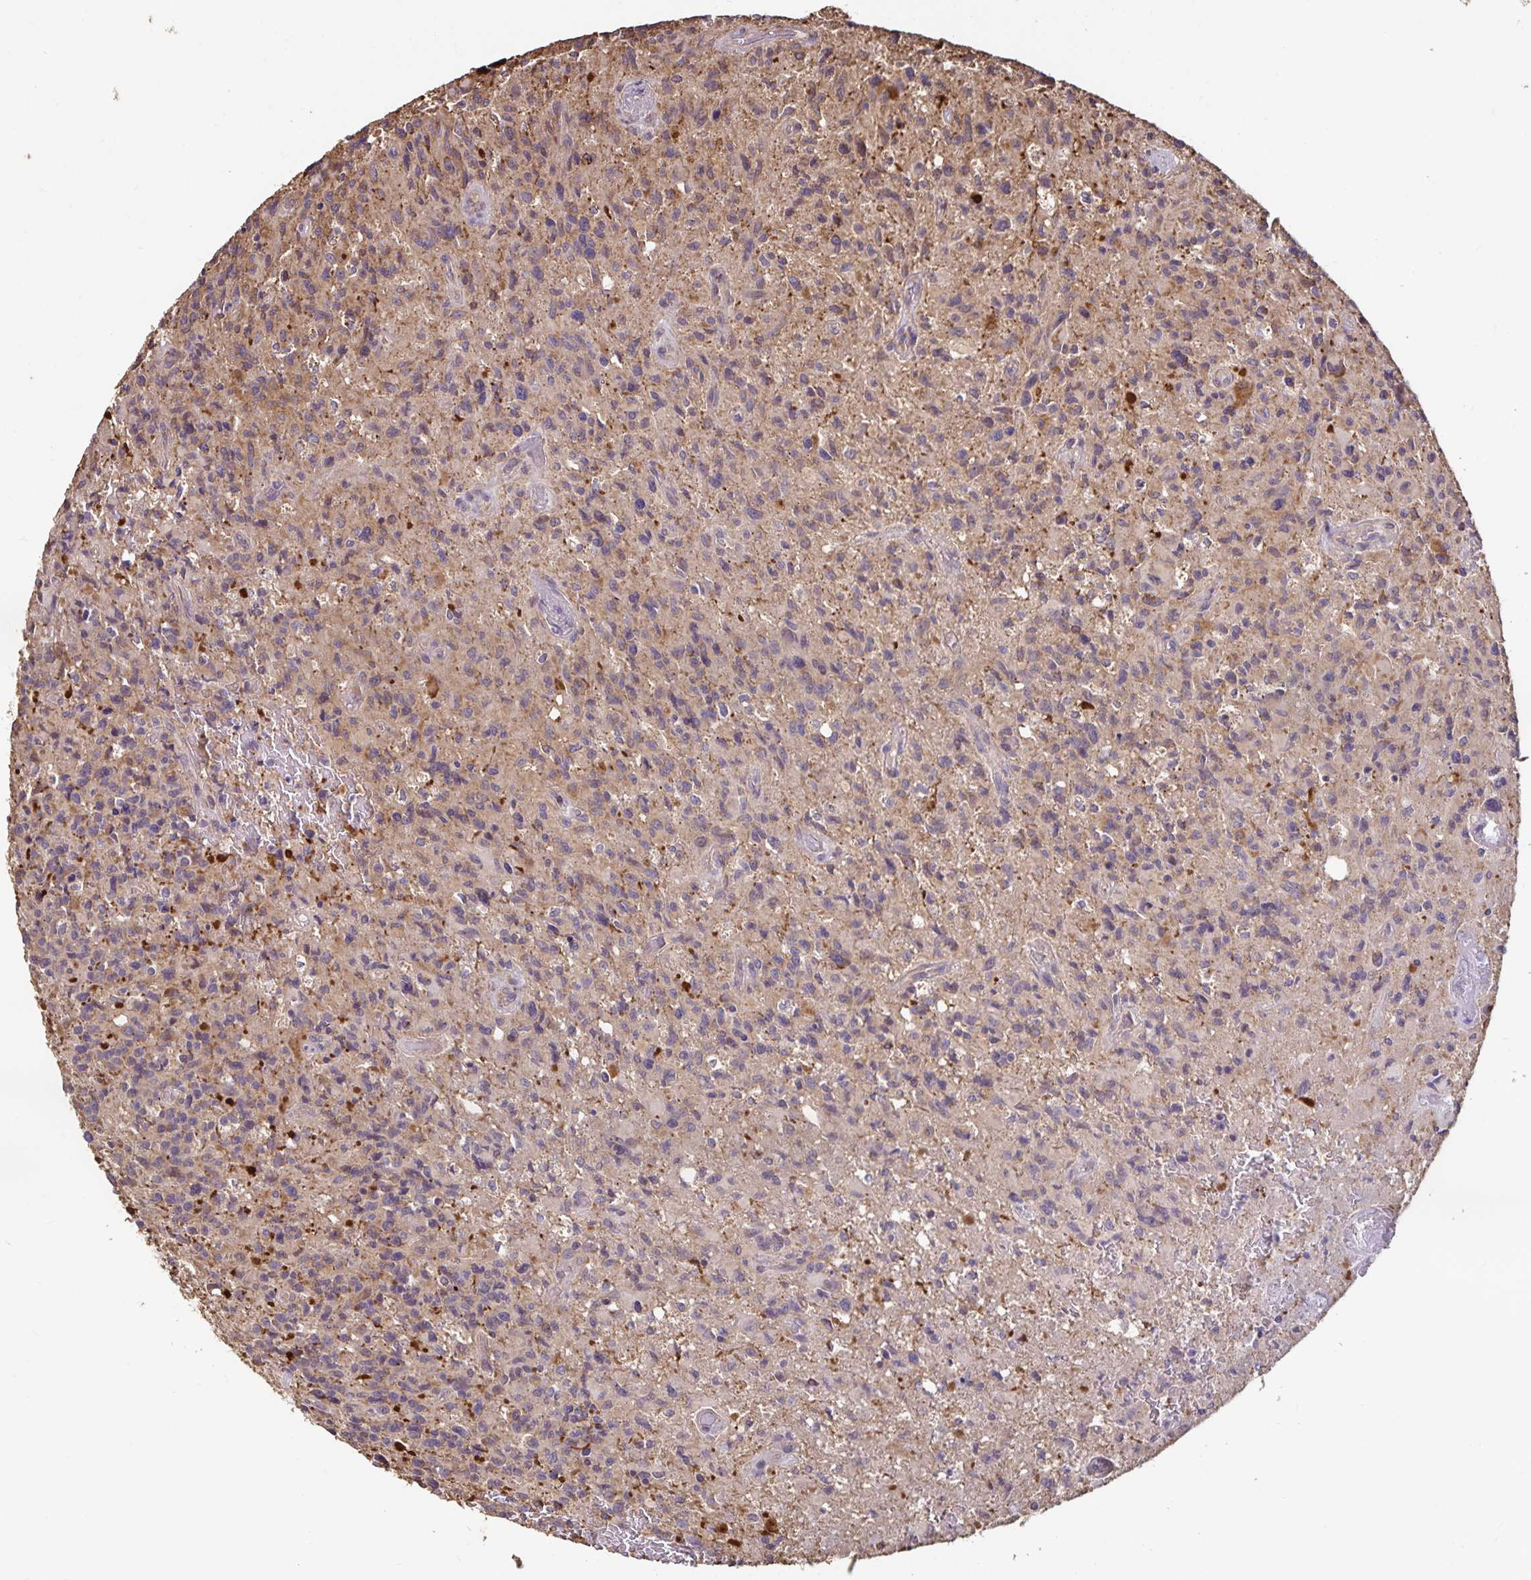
{"staining": {"intensity": "weak", "quantity": "25%-75%", "location": "cytoplasmic/membranous"}, "tissue": "glioma", "cell_type": "Tumor cells", "image_type": "cancer", "snomed": [{"axis": "morphology", "description": "Glioma, malignant, High grade"}, {"axis": "topography", "description": "Brain"}], "caption": "An immunohistochemistry histopathology image of tumor tissue is shown. Protein staining in brown shows weak cytoplasmic/membranous positivity in glioma within tumor cells.", "gene": "EMC10", "patient": {"sex": "male", "age": 63}}